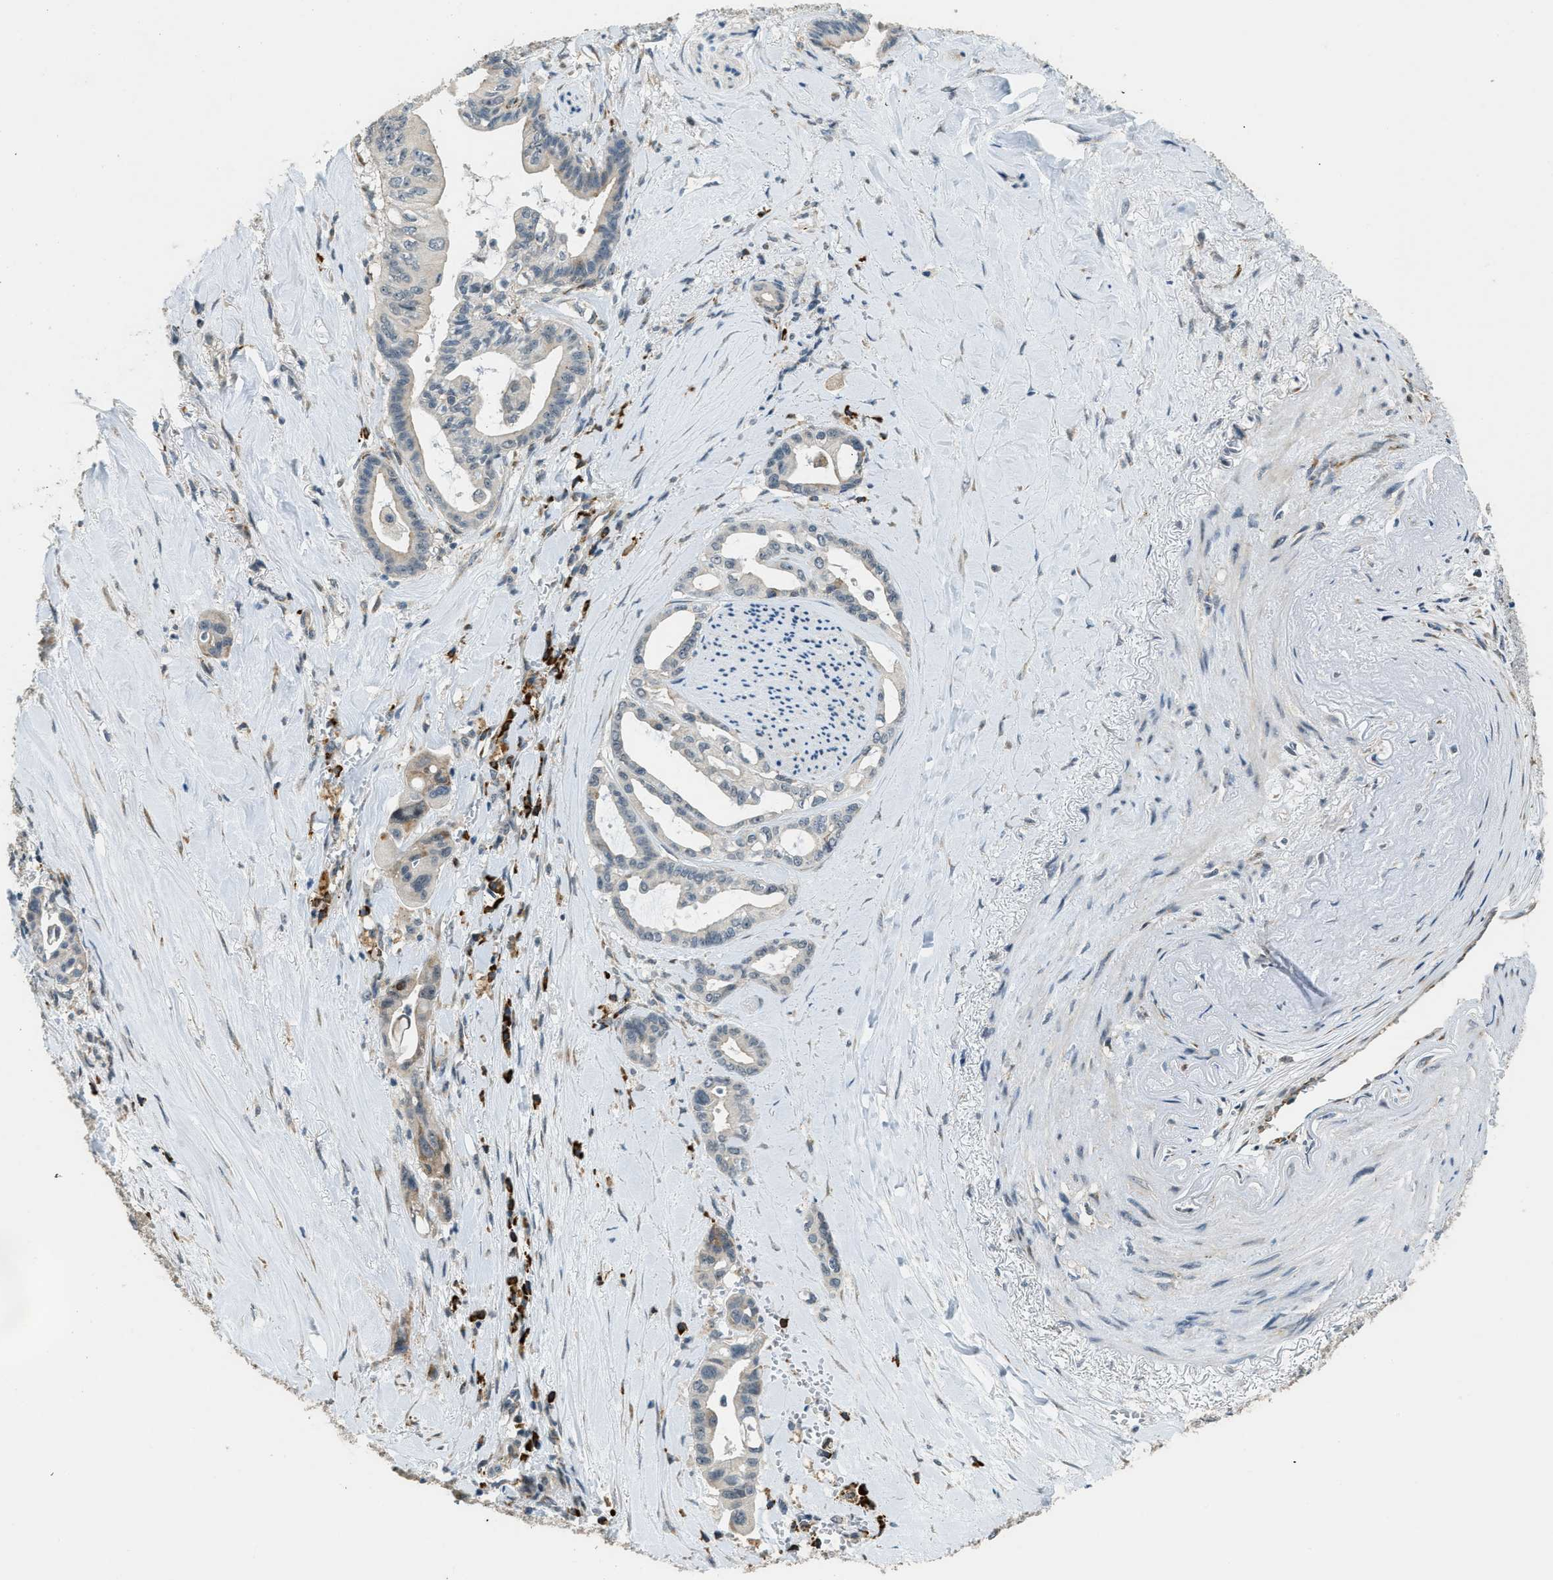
{"staining": {"intensity": "moderate", "quantity": "<25%", "location": "cytoplasmic/membranous"}, "tissue": "pancreatic cancer", "cell_type": "Tumor cells", "image_type": "cancer", "snomed": [{"axis": "morphology", "description": "Adenocarcinoma, NOS"}, {"axis": "topography", "description": "Pancreas"}], "caption": "A photomicrograph showing moderate cytoplasmic/membranous expression in about <25% of tumor cells in pancreatic cancer (adenocarcinoma), as visualized by brown immunohistochemical staining.", "gene": "HERC2", "patient": {"sex": "male", "age": 70}}